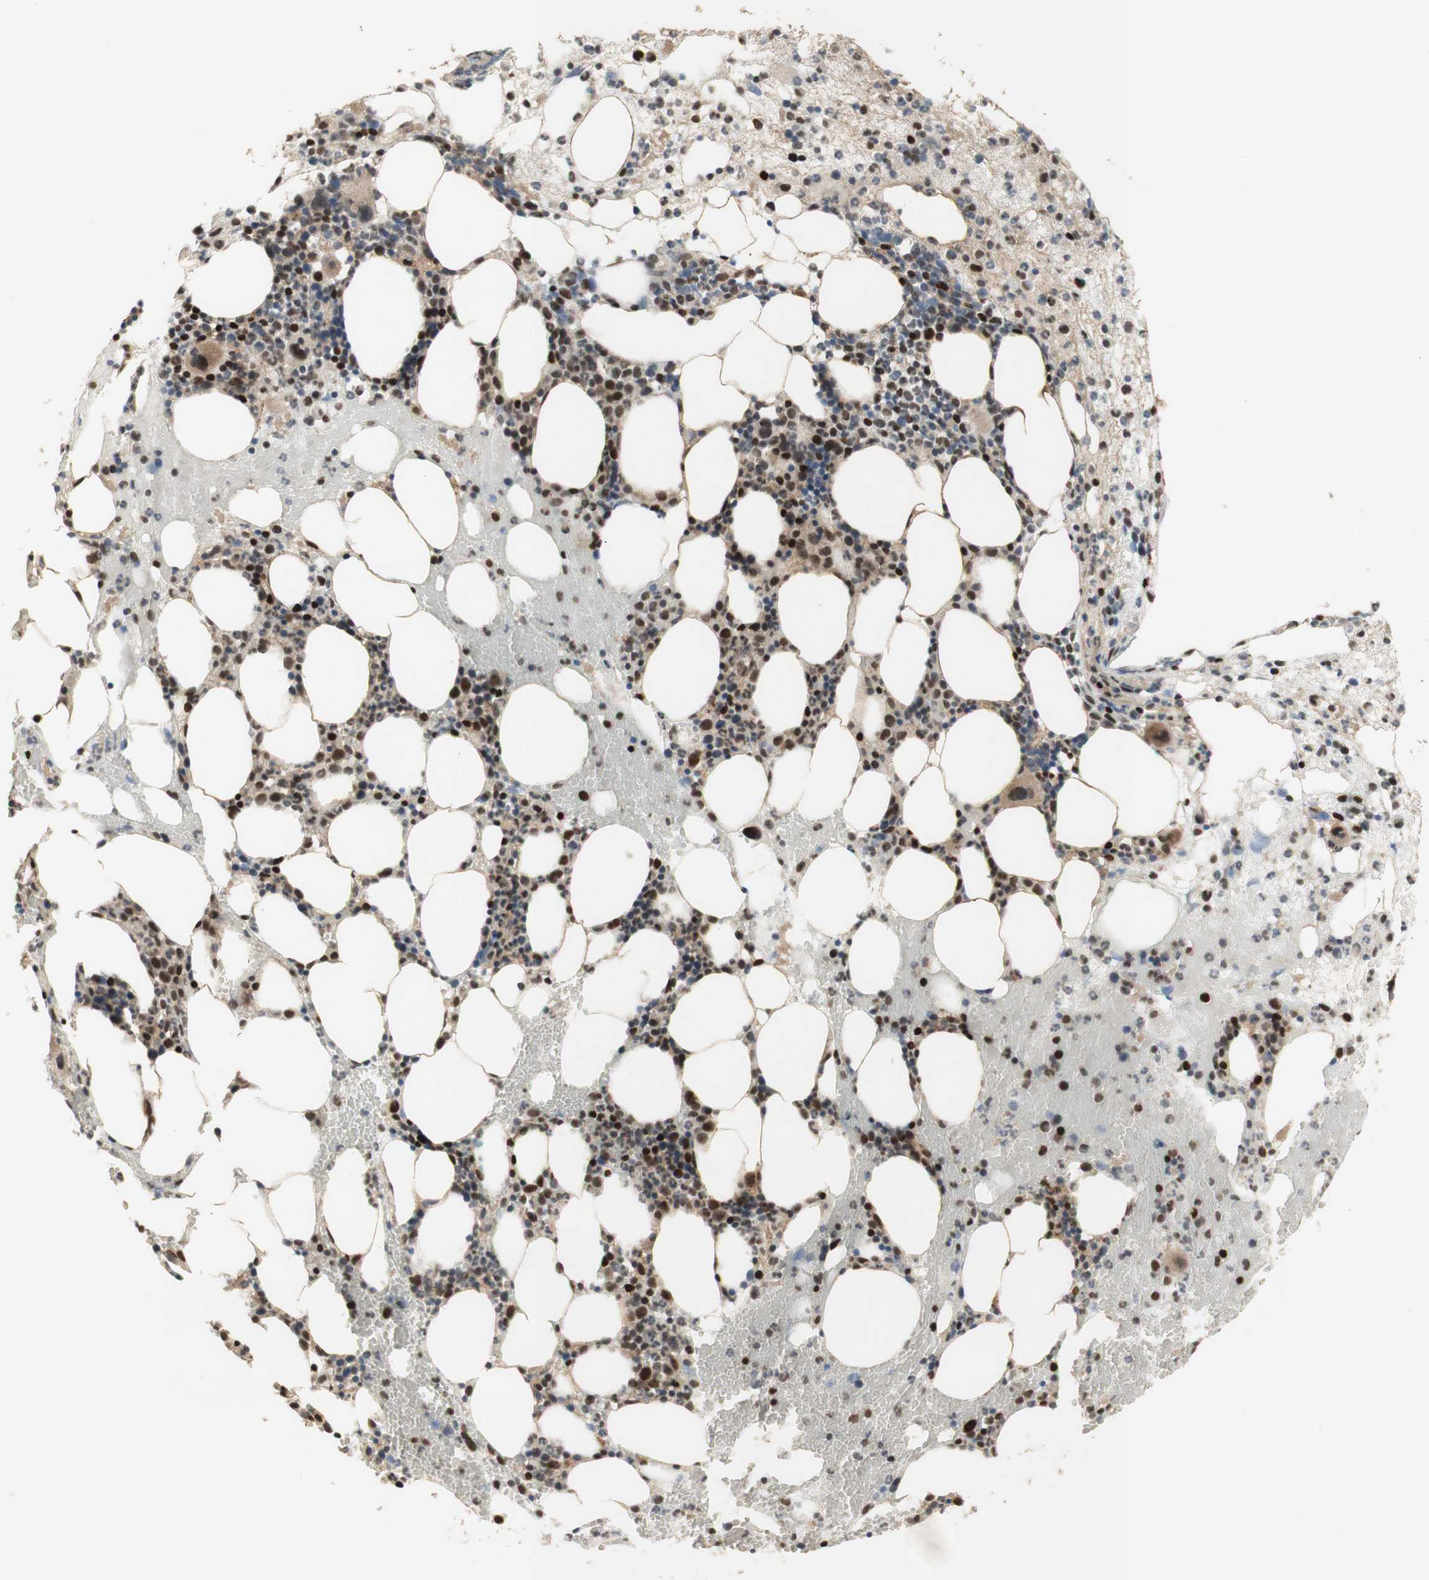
{"staining": {"intensity": "strong", "quantity": "25%-75%", "location": "nuclear"}, "tissue": "bone marrow", "cell_type": "Hematopoietic cells", "image_type": "normal", "snomed": [{"axis": "morphology", "description": "Normal tissue, NOS"}, {"axis": "morphology", "description": "Inflammation, NOS"}, {"axis": "topography", "description": "Bone marrow"}], "caption": "Strong nuclear staining is present in about 25%-75% of hematopoietic cells in unremarkable bone marrow.", "gene": "FOXP1", "patient": {"sex": "female", "age": 79}}